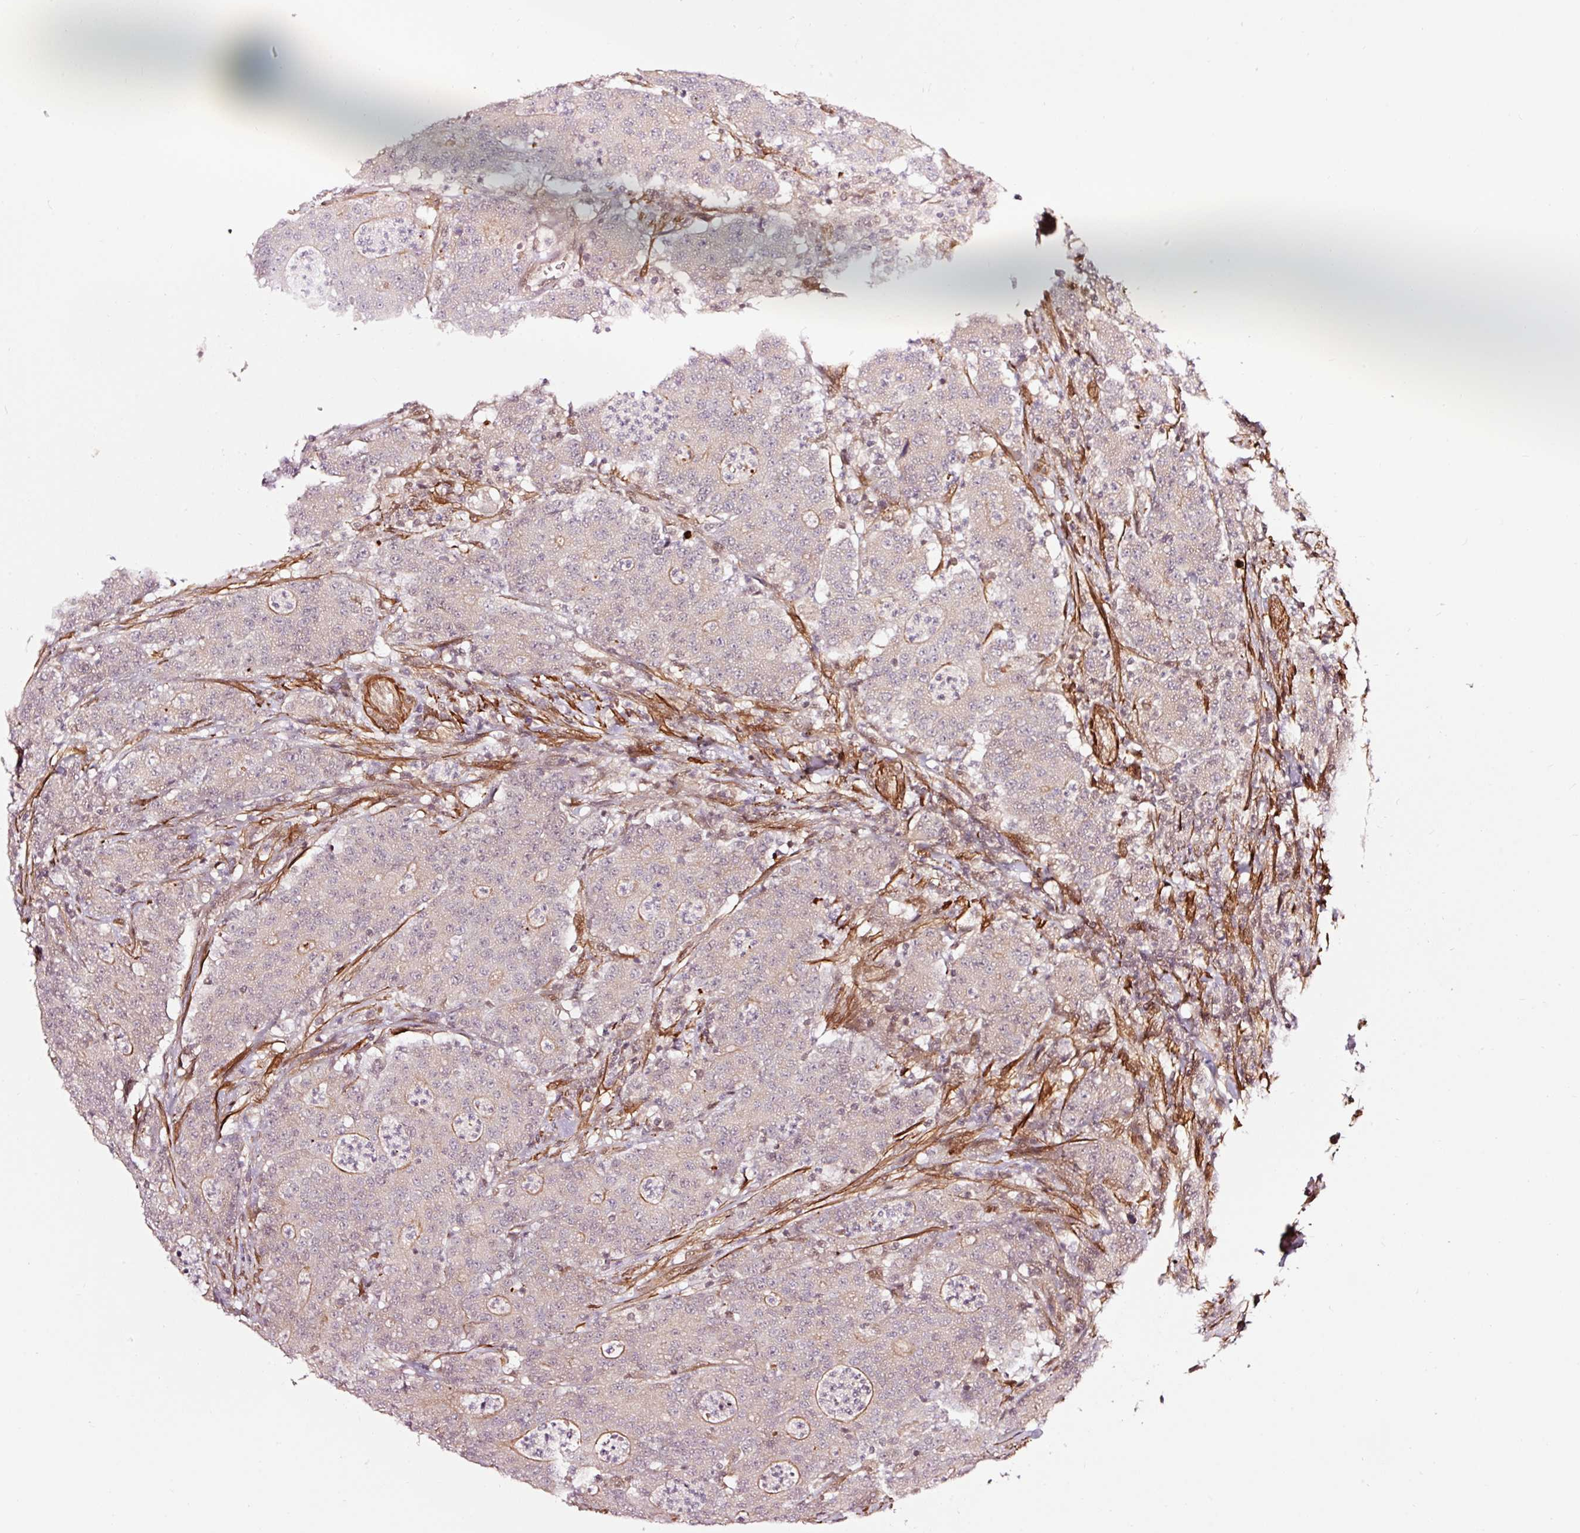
{"staining": {"intensity": "moderate", "quantity": "<25%", "location": "cytoplasmic/membranous"}, "tissue": "colorectal cancer", "cell_type": "Tumor cells", "image_type": "cancer", "snomed": [{"axis": "morphology", "description": "Adenocarcinoma, NOS"}, {"axis": "topography", "description": "Colon"}], "caption": "Colorectal cancer stained with DAB (3,3'-diaminobenzidine) immunohistochemistry exhibits low levels of moderate cytoplasmic/membranous positivity in approximately <25% of tumor cells.", "gene": "TPM1", "patient": {"sex": "male", "age": 83}}